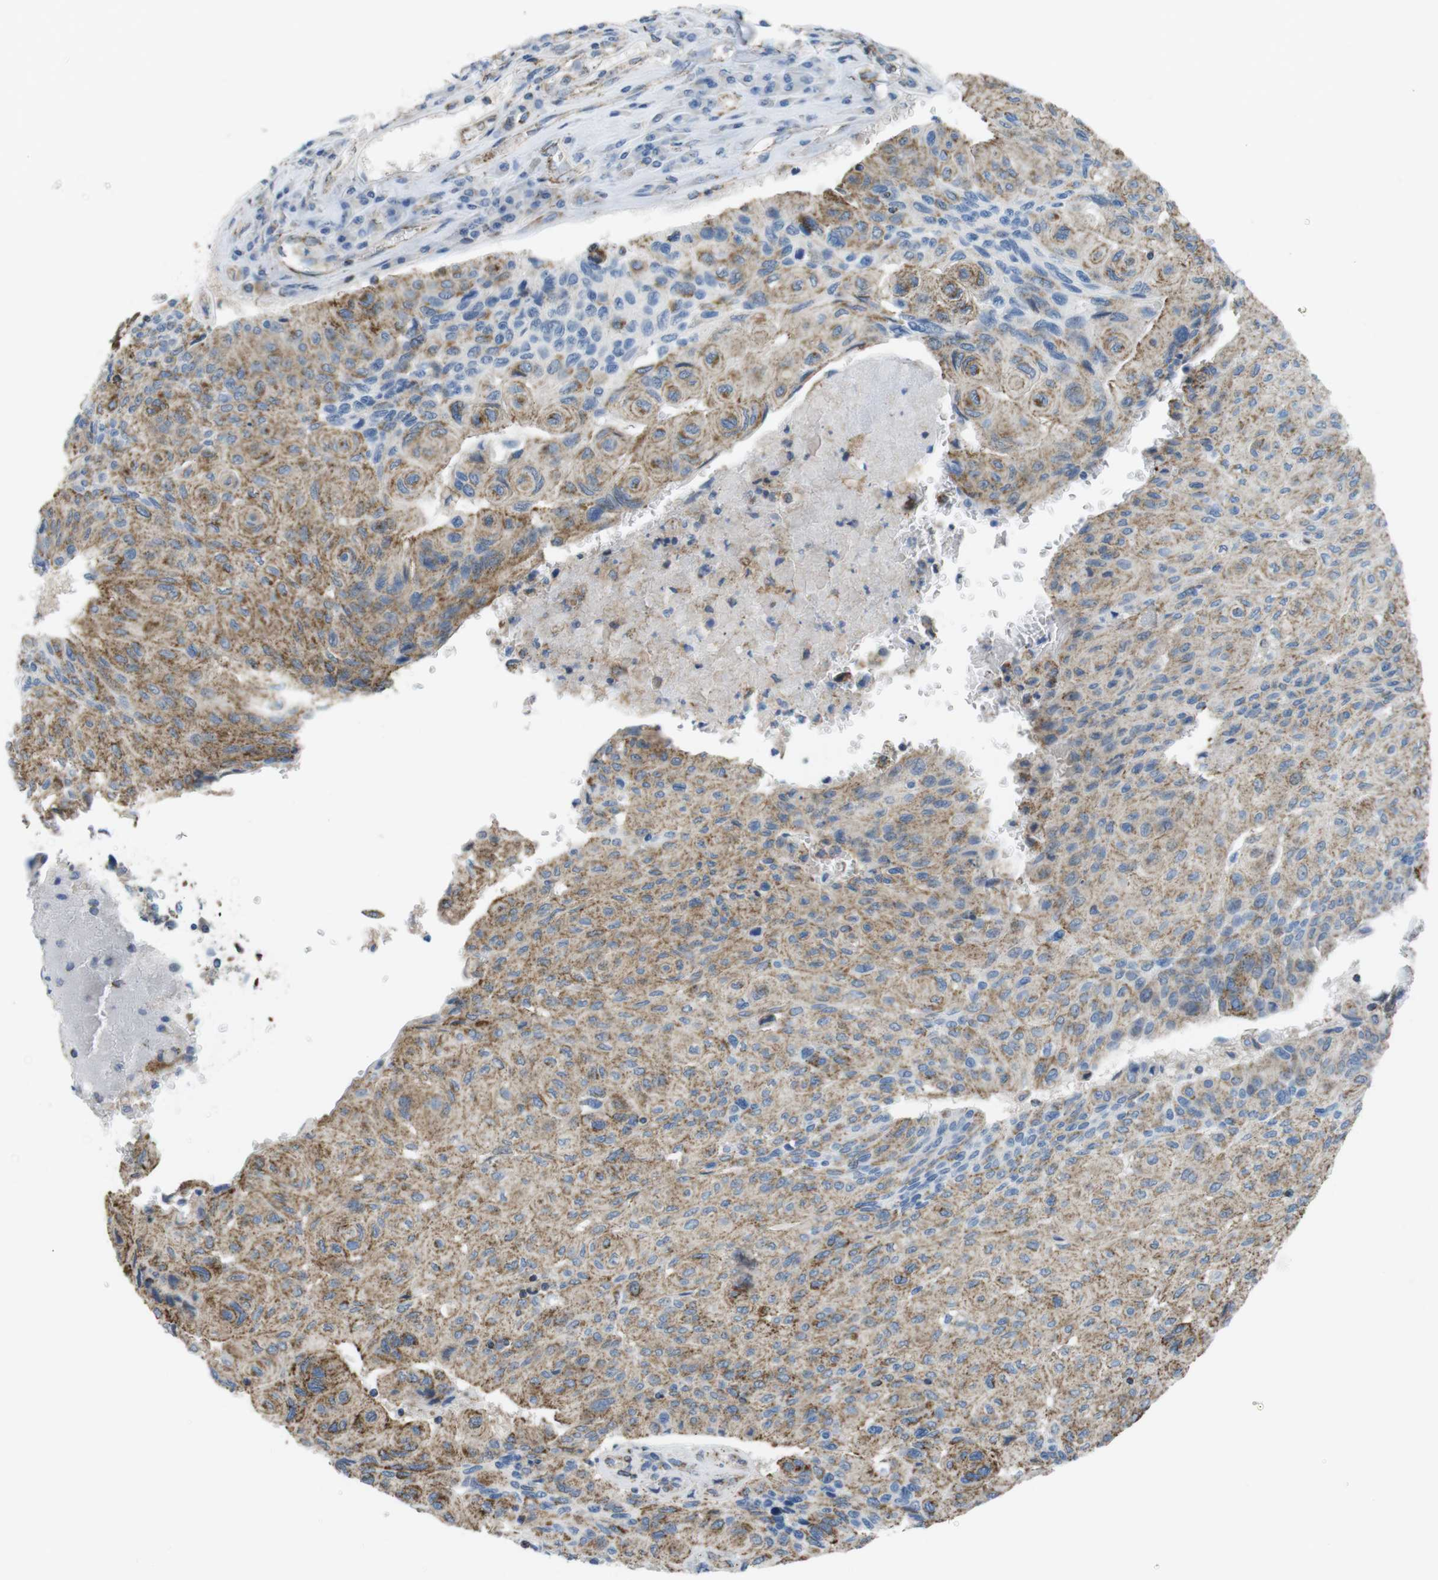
{"staining": {"intensity": "moderate", "quantity": ">75%", "location": "cytoplasmic/membranous"}, "tissue": "urothelial cancer", "cell_type": "Tumor cells", "image_type": "cancer", "snomed": [{"axis": "morphology", "description": "Urothelial carcinoma, High grade"}, {"axis": "topography", "description": "Urinary bladder"}], "caption": "An IHC image of tumor tissue is shown. Protein staining in brown highlights moderate cytoplasmic/membranous positivity in urothelial carcinoma (high-grade) within tumor cells.", "gene": "GRIK2", "patient": {"sex": "male", "age": 66}}